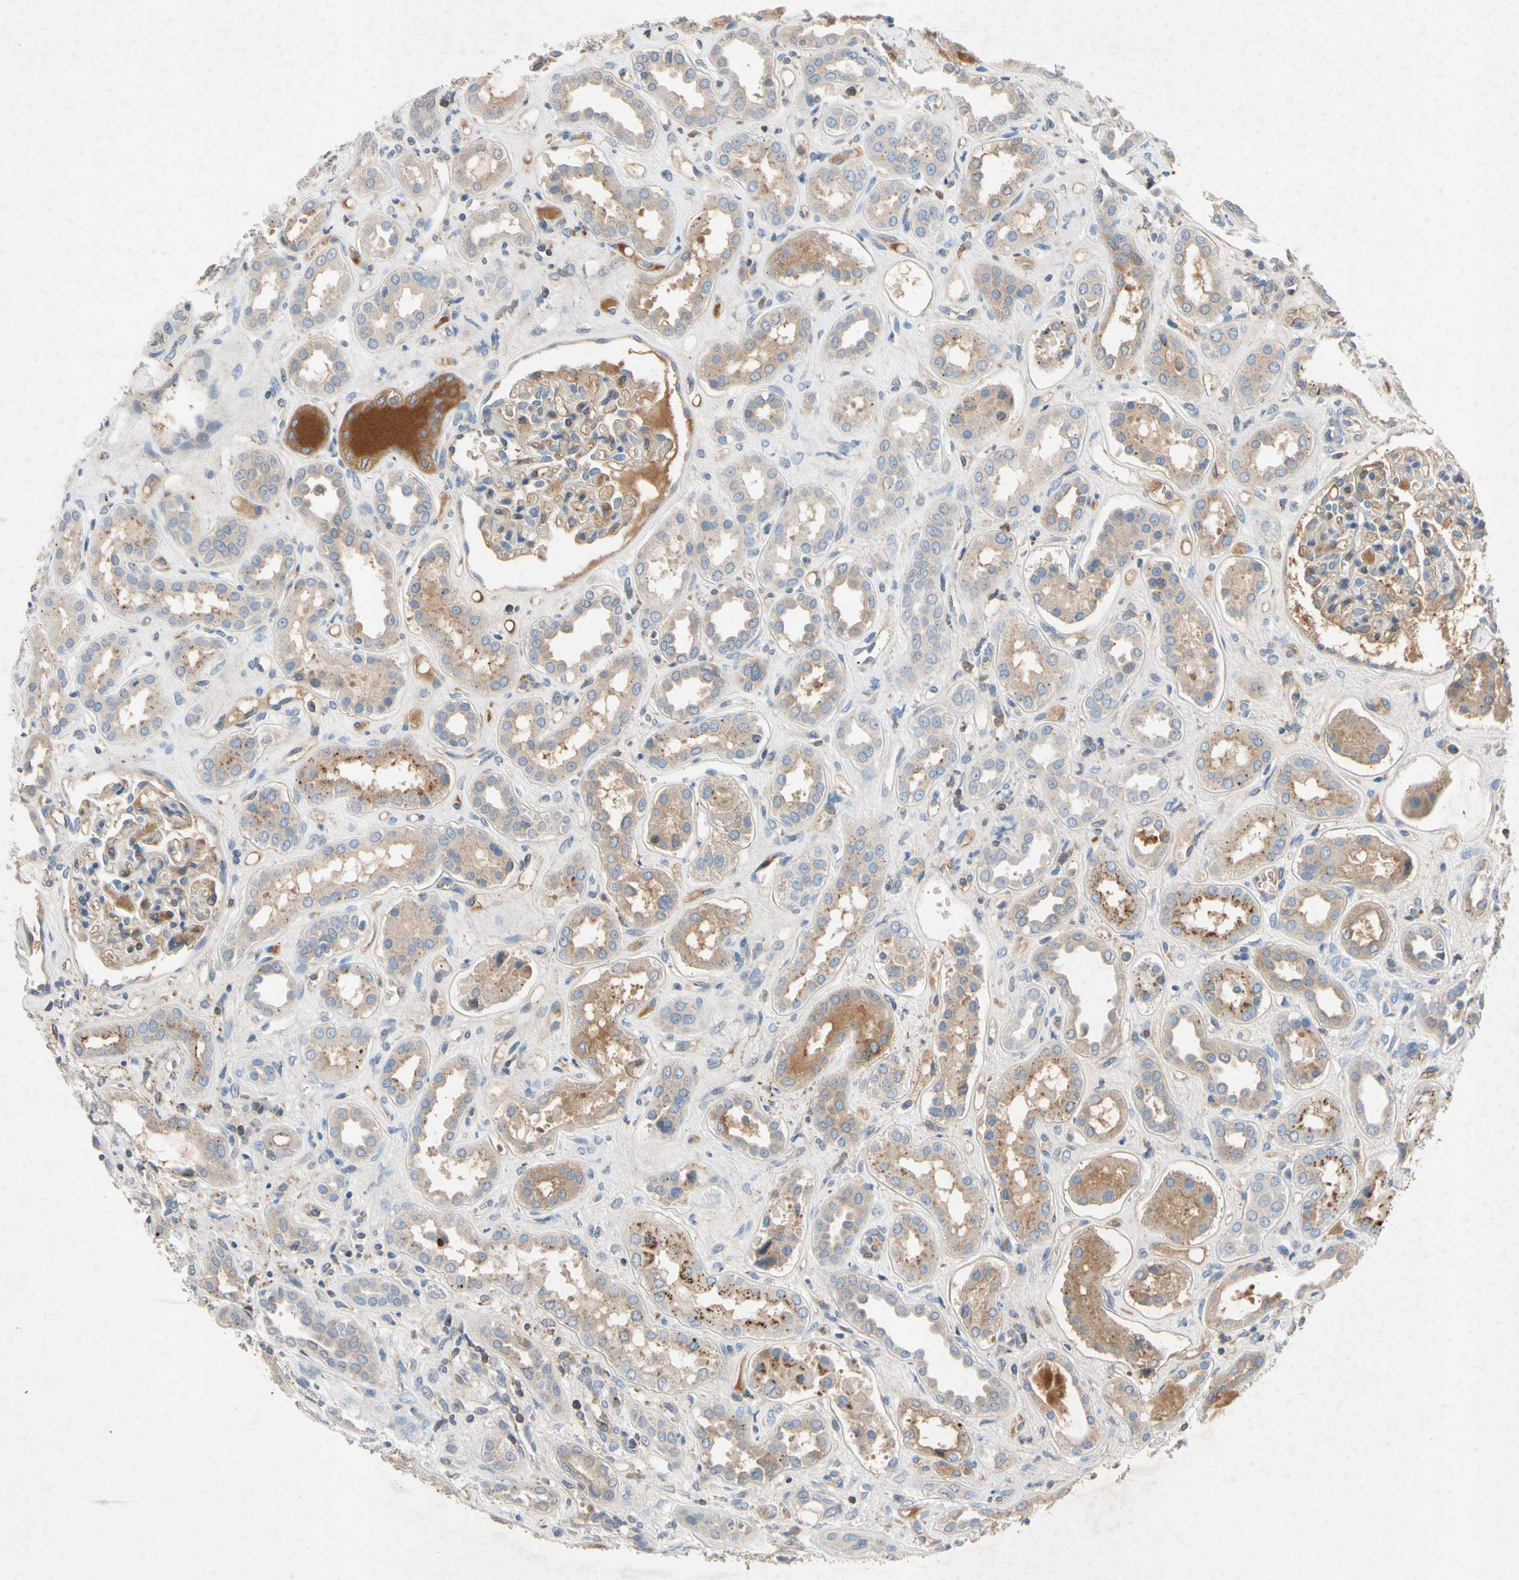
{"staining": {"intensity": "weak", "quantity": "25%-75%", "location": "cytoplasmic/membranous"}, "tissue": "kidney", "cell_type": "Cells in glomeruli", "image_type": "normal", "snomed": [{"axis": "morphology", "description": "Normal tissue, NOS"}, {"axis": "topography", "description": "Kidney"}], "caption": "Kidney stained for a protein shows weak cytoplasmic/membranous positivity in cells in glomeruli.", "gene": "NDFIP2", "patient": {"sex": "male", "age": 59}}